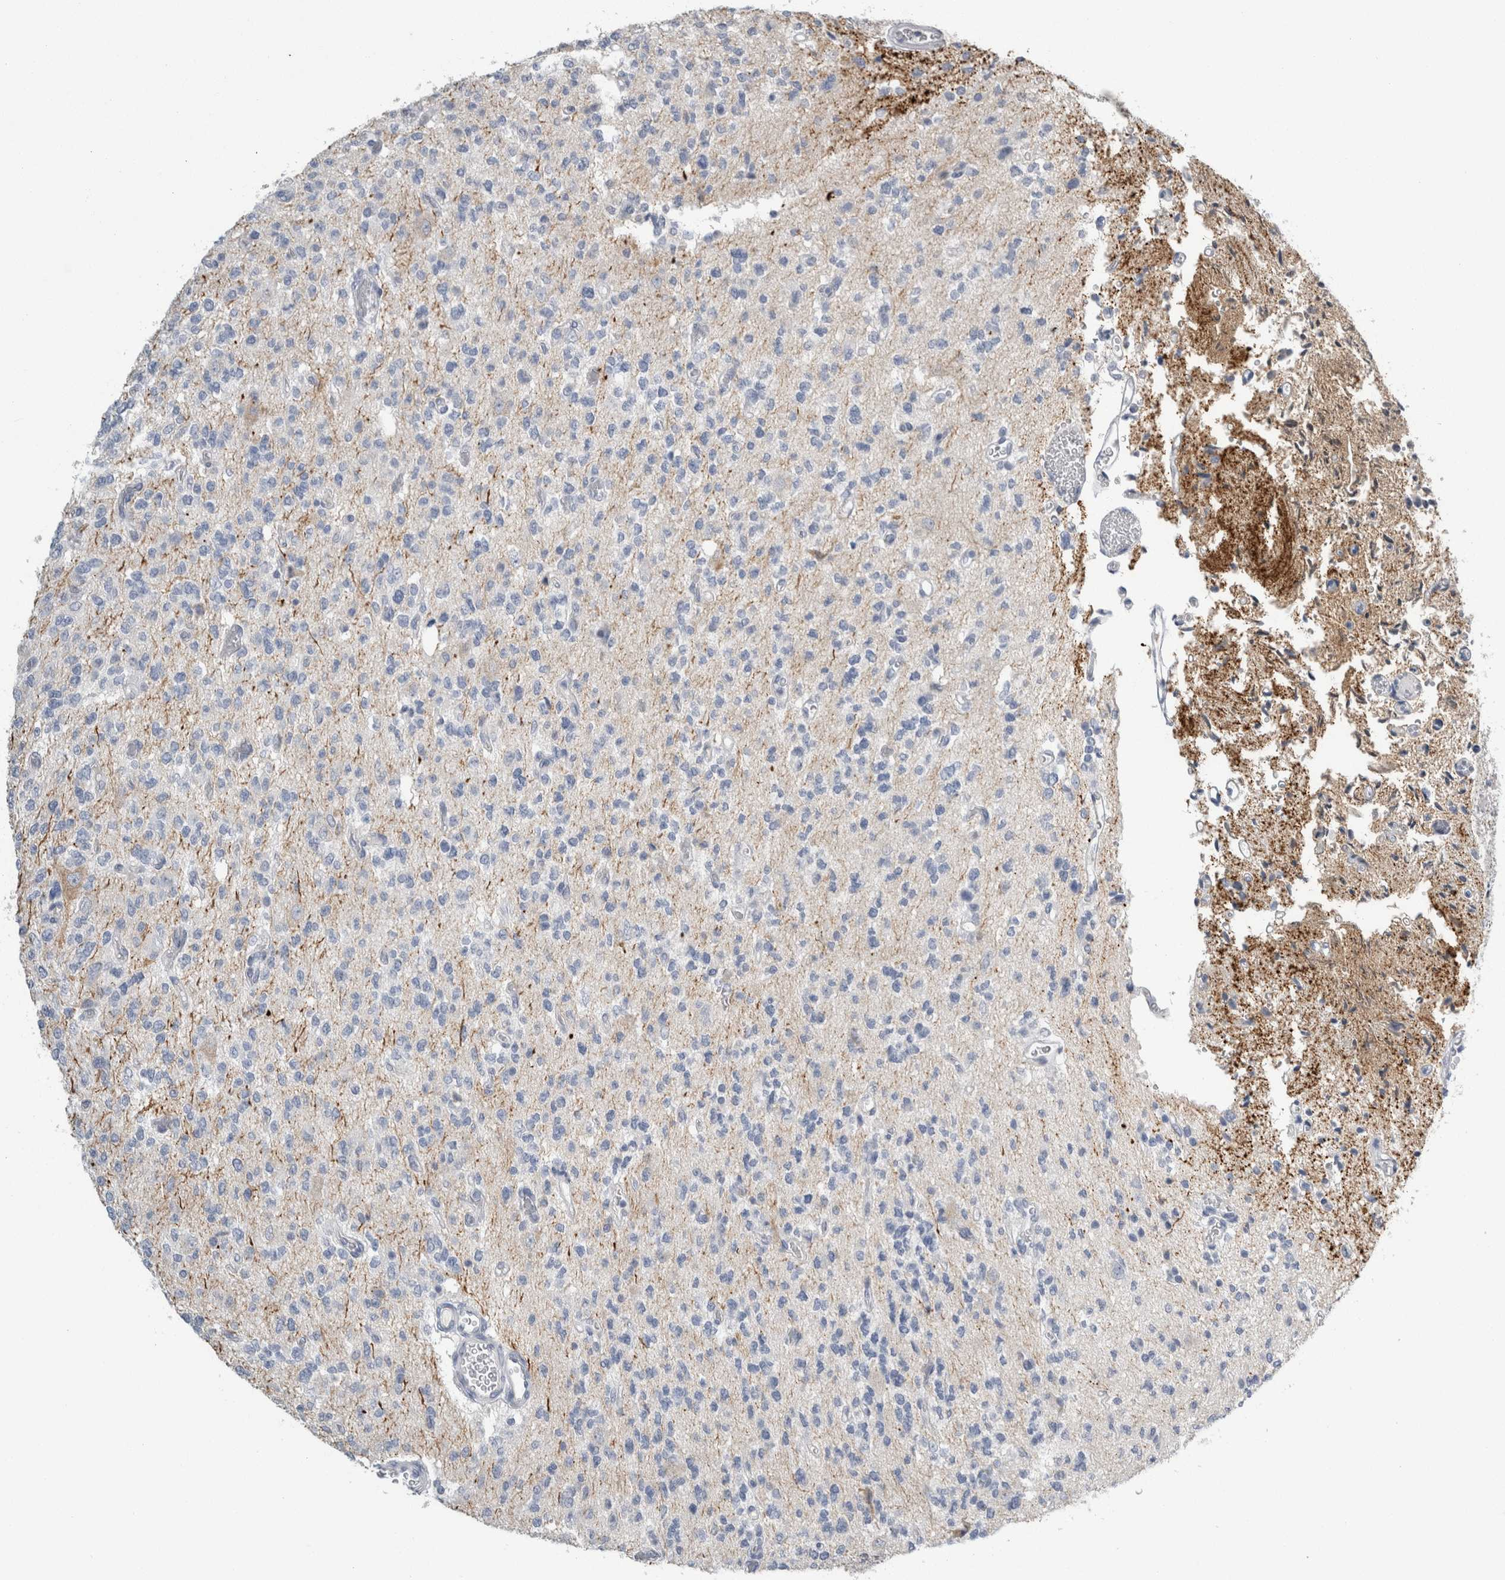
{"staining": {"intensity": "negative", "quantity": "none", "location": "none"}, "tissue": "glioma", "cell_type": "Tumor cells", "image_type": "cancer", "snomed": [{"axis": "morphology", "description": "Glioma, malignant, Low grade"}, {"axis": "topography", "description": "Brain"}], "caption": "Immunohistochemistry (IHC) micrograph of human low-grade glioma (malignant) stained for a protein (brown), which displays no positivity in tumor cells.", "gene": "NEFM", "patient": {"sex": "male", "age": 38}}